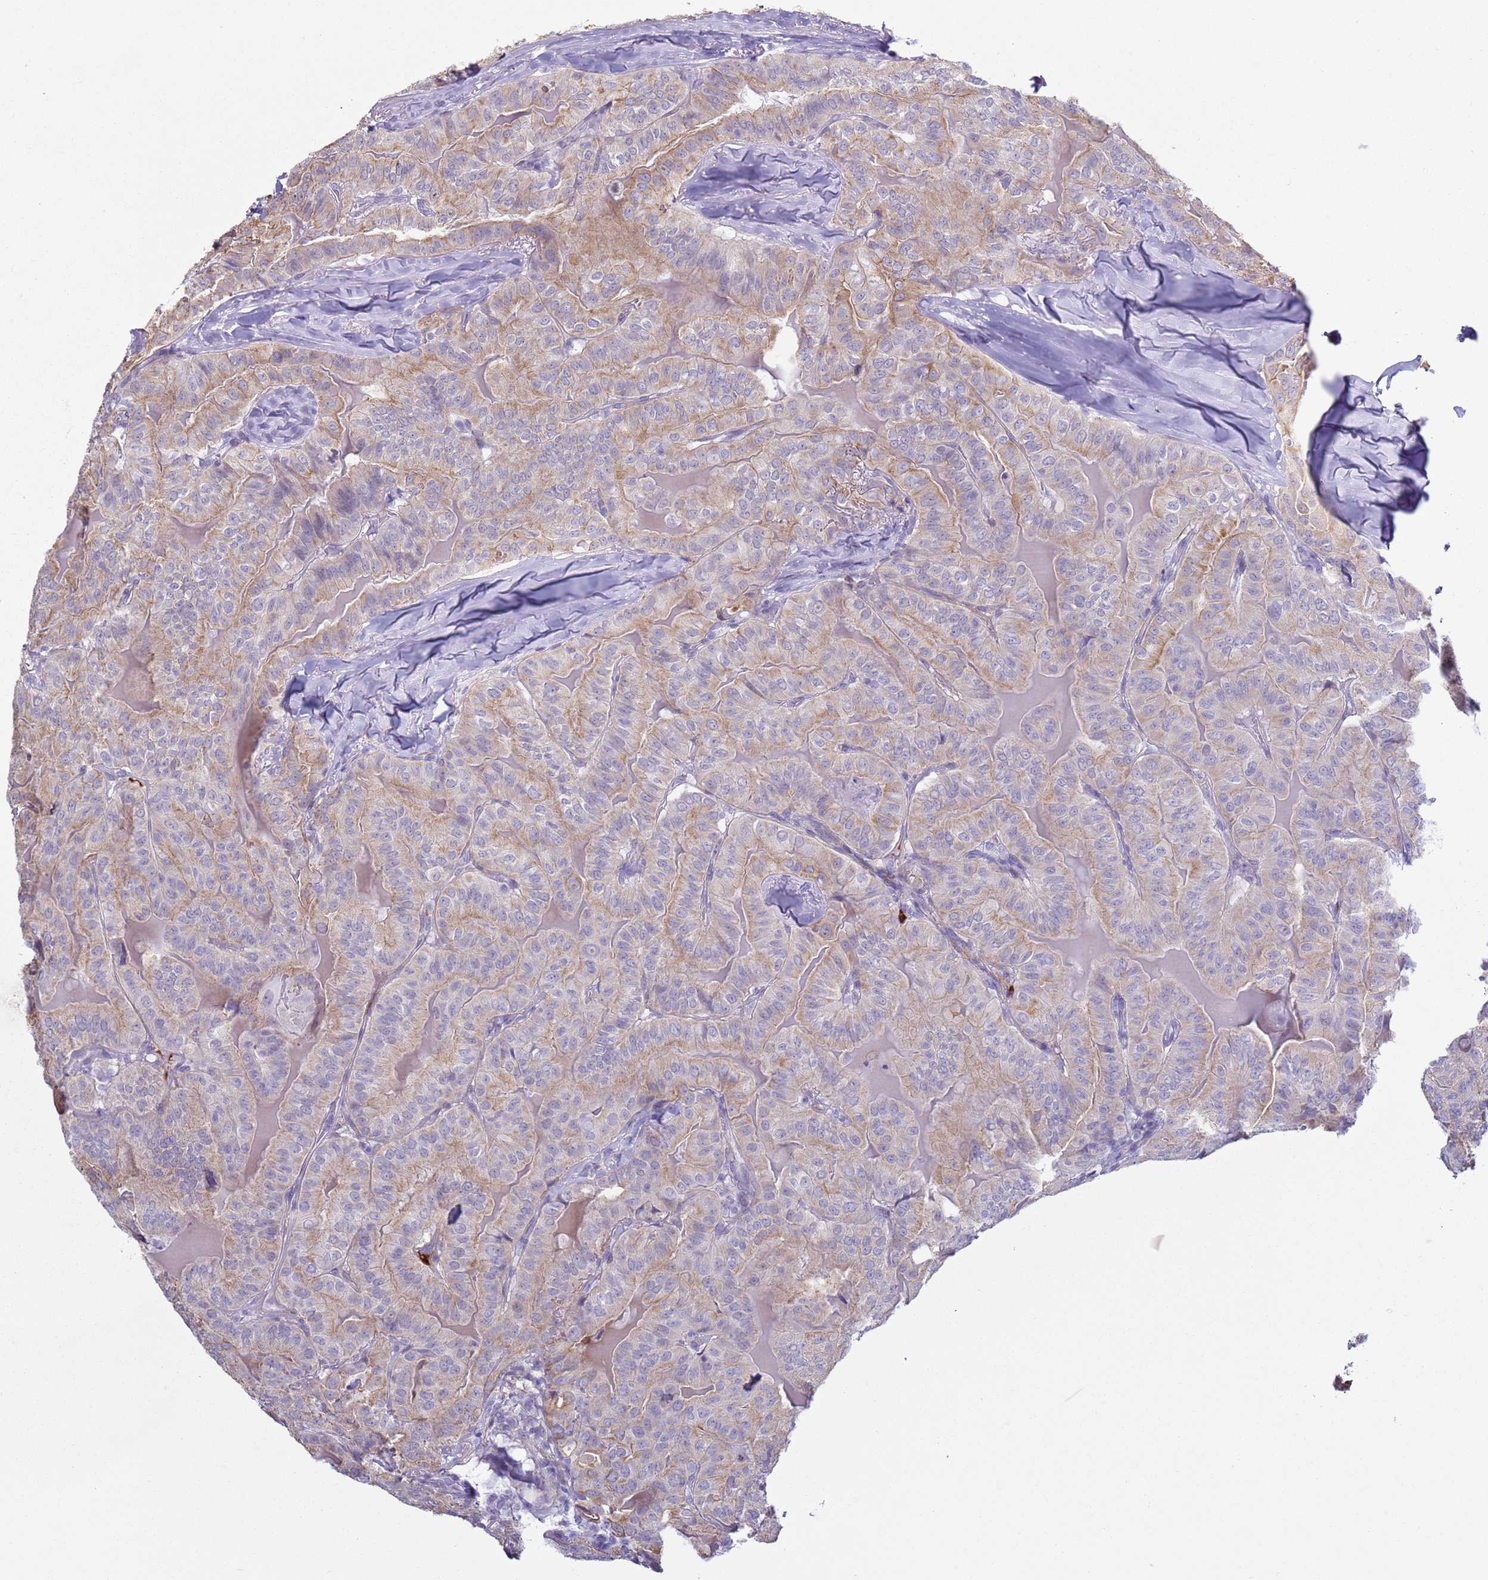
{"staining": {"intensity": "moderate", "quantity": "25%-75%", "location": "cytoplasmic/membranous"}, "tissue": "thyroid cancer", "cell_type": "Tumor cells", "image_type": "cancer", "snomed": [{"axis": "morphology", "description": "Papillary adenocarcinoma, NOS"}, {"axis": "topography", "description": "Thyroid gland"}], "caption": "Immunohistochemical staining of papillary adenocarcinoma (thyroid) displays medium levels of moderate cytoplasmic/membranous positivity in about 25%-75% of tumor cells.", "gene": "NPAP1", "patient": {"sex": "female", "age": 68}}